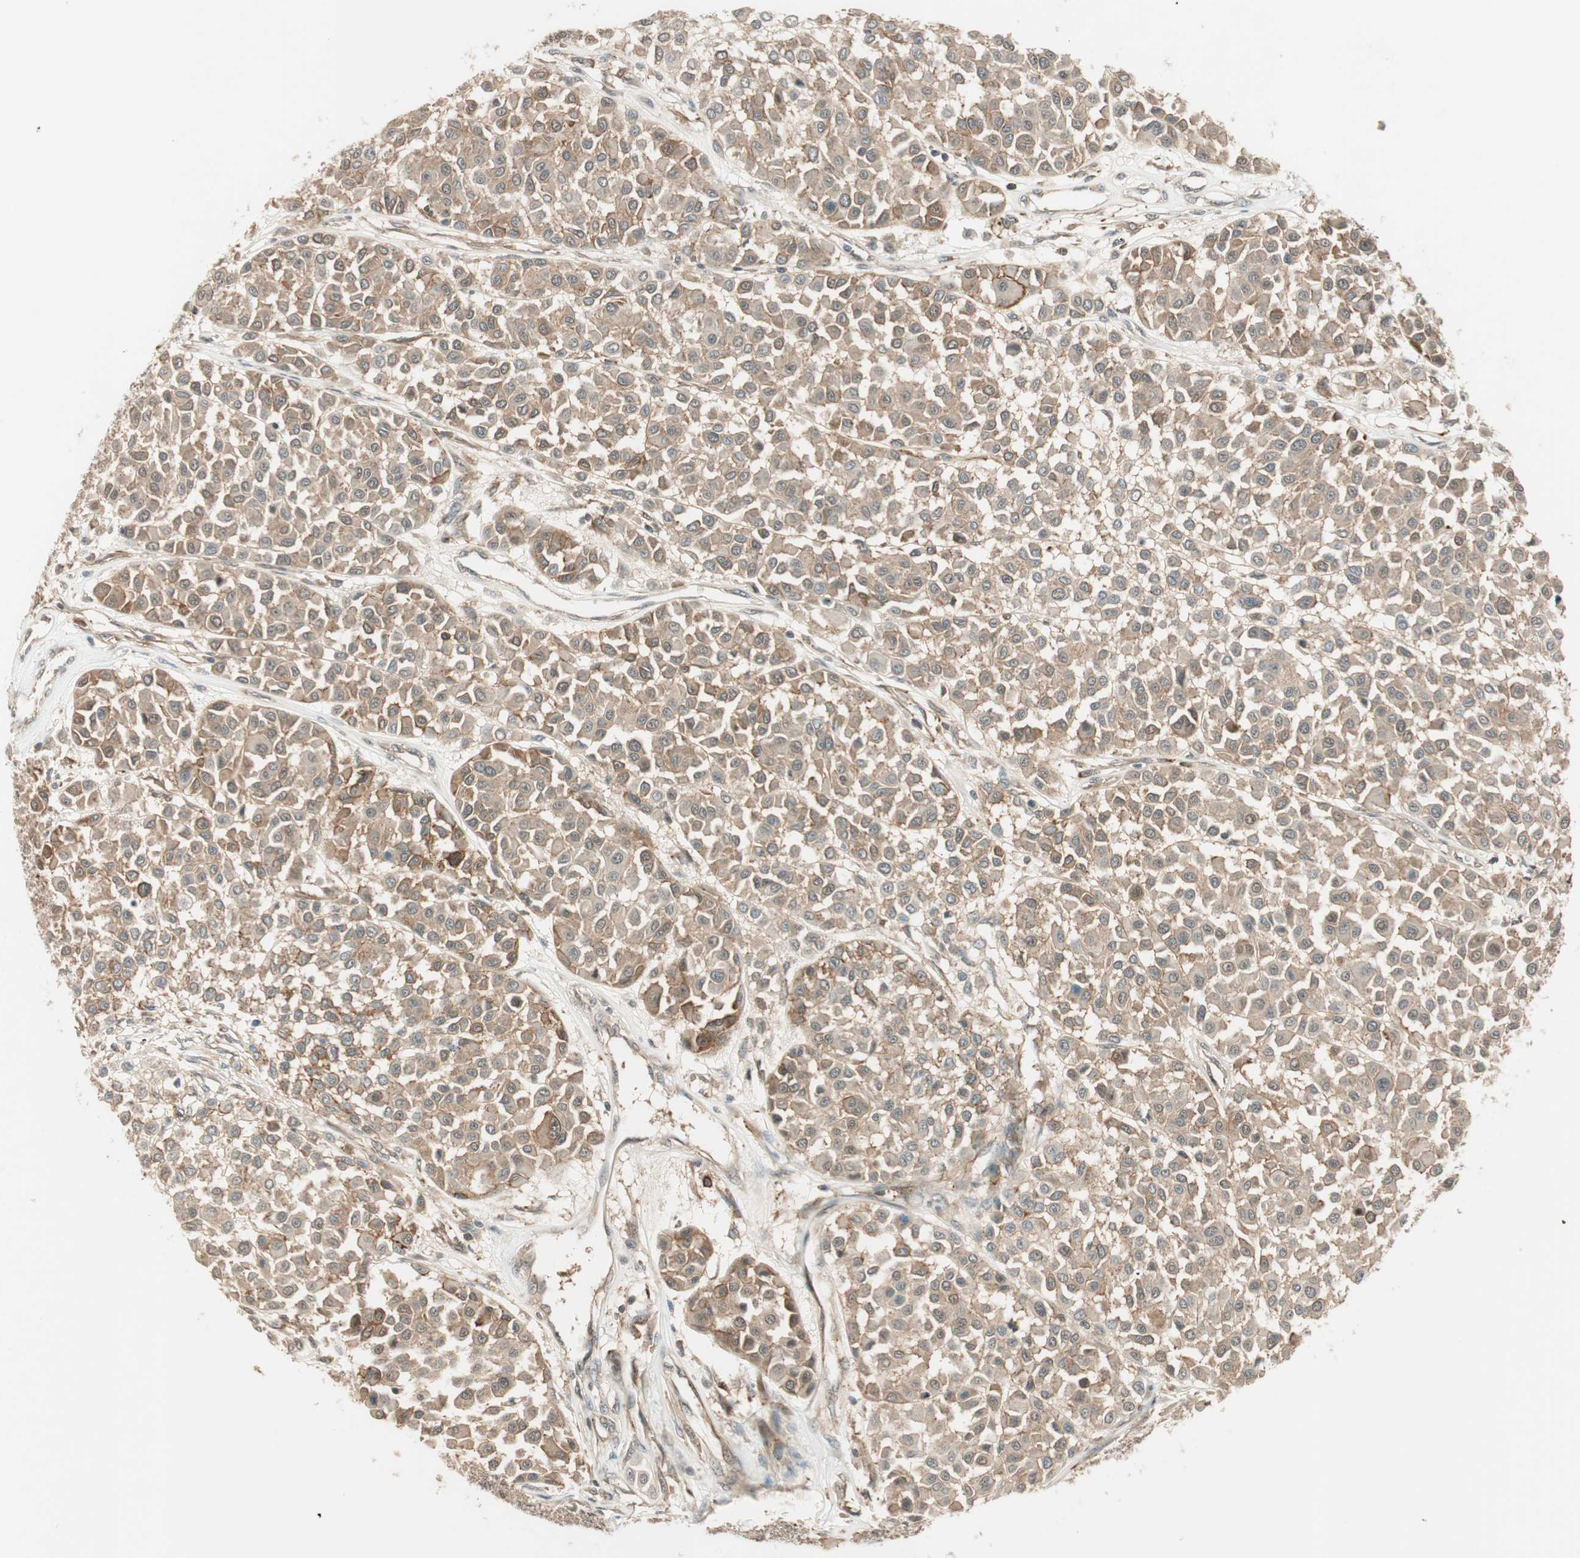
{"staining": {"intensity": "moderate", "quantity": ">75%", "location": "cytoplasmic/membranous"}, "tissue": "melanoma", "cell_type": "Tumor cells", "image_type": "cancer", "snomed": [{"axis": "morphology", "description": "Malignant melanoma, Metastatic site"}, {"axis": "topography", "description": "Soft tissue"}], "caption": "A medium amount of moderate cytoplasmic/membranous expression is present in about >75% of tumor cells in malignant melanoma (metastatic site) tissue.", "gene": "PSMD8", "patient": {"sex": "male", "age": 41}}